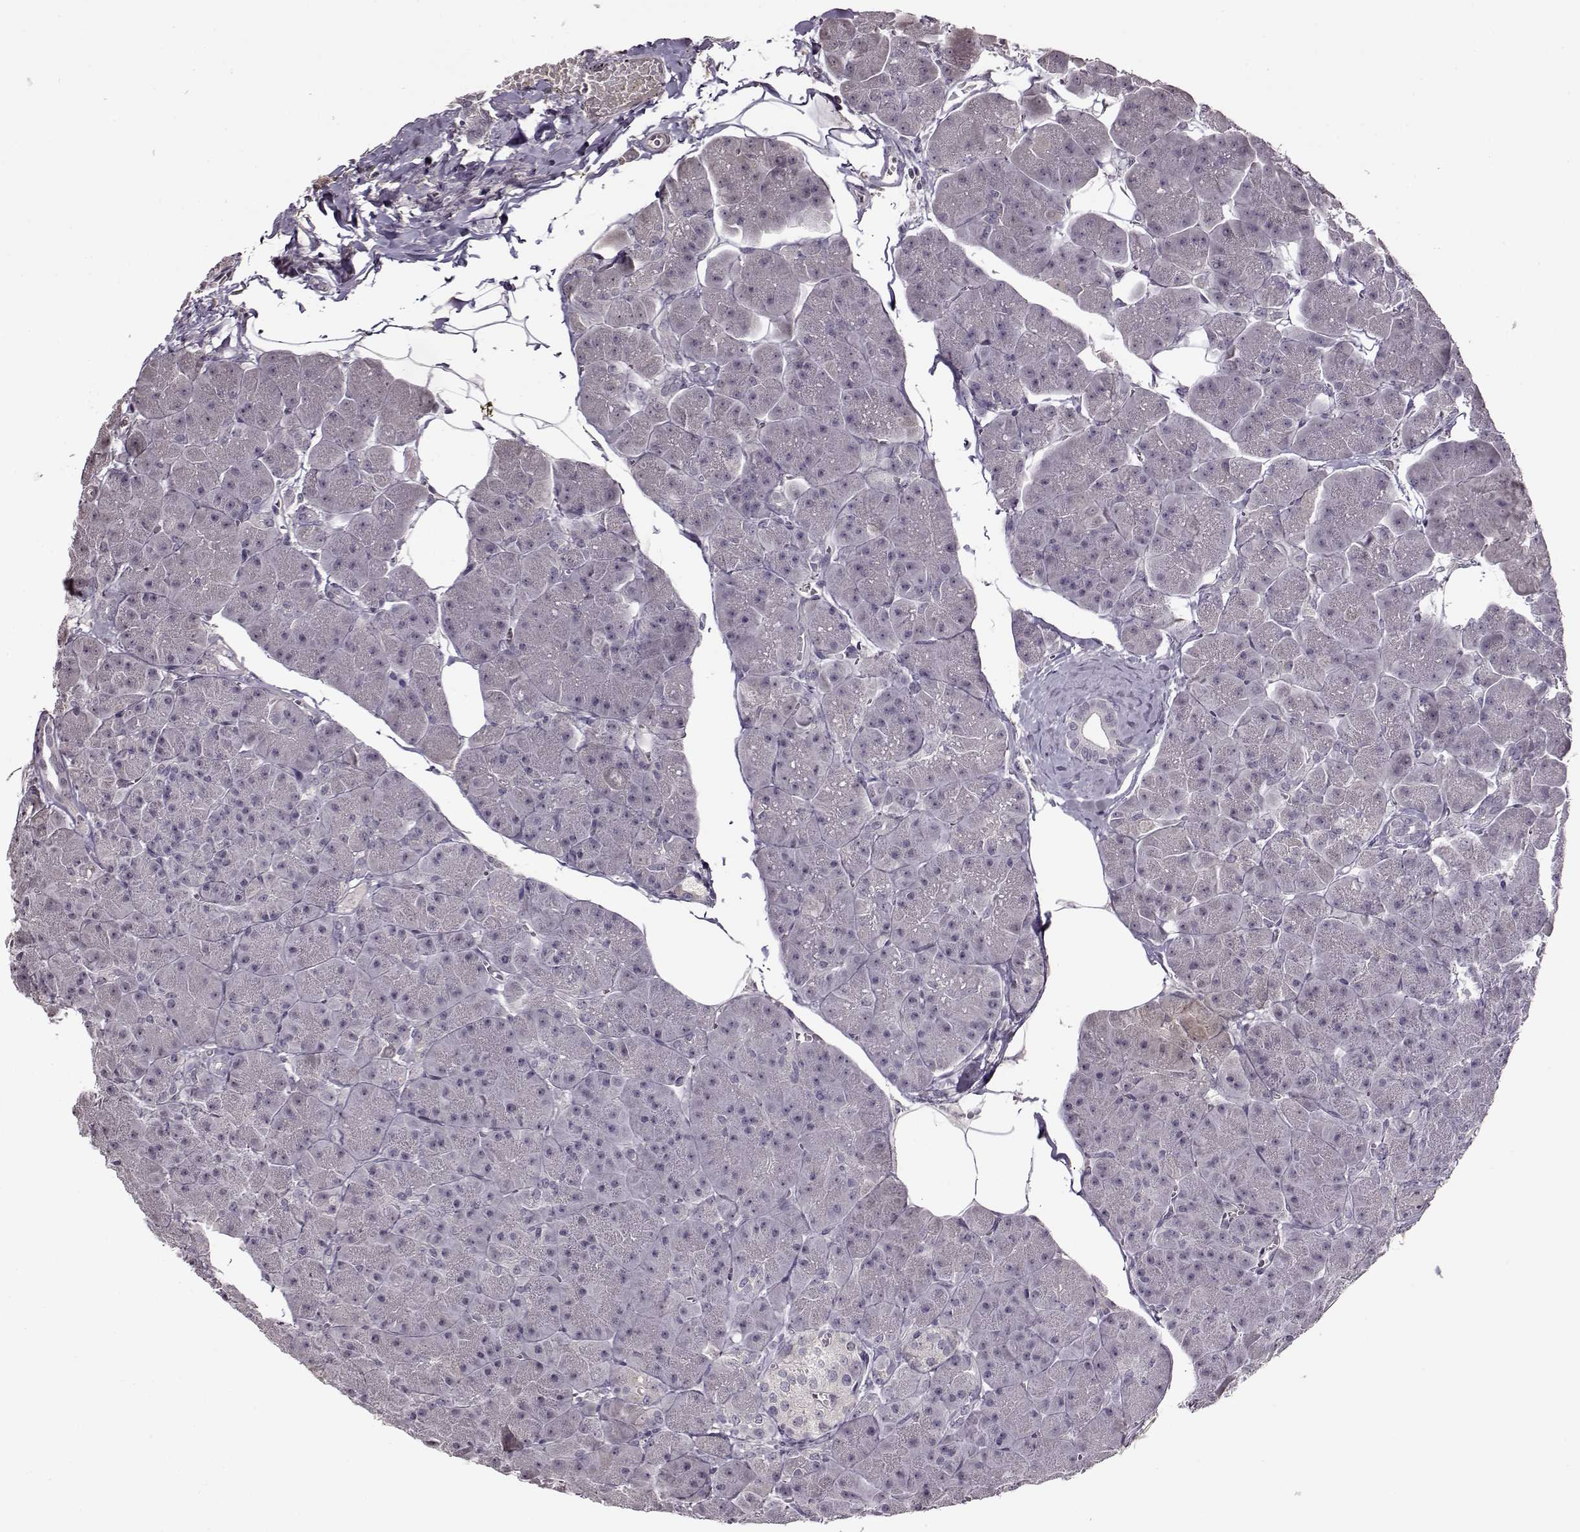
{"staining": {"intensity": "negative", "quantity": "none", "location": "none"}, "tissue": "pancreas", "cell_type": "Exocrine glandular cells", "image_type": "normal", "snomed": [{"axis": "morphology", "description": "Normal tissue, NOS"}, {"axis": "topography", "description": "Adipose tissue"}, {"axis": "topography", "description": "Pancreas"}, {"axis": "topography", "description": "Peripheral nerve tissue"}], "caption": "This histopathology image is of benign pancreas stained with immunohistochemistry to label a protein in brown with the nuclei are counter-stained blue. There is no expression in exocrine glandular cells. (Stains: DAB (3,3'-diaminobenzidine) immunohistochemistry (IHC) with hematoxylin counter stain, Microscopy: brightfield microscopy at high magnification).", "gene": "FSHB", "patient": {"sex": "female", "age": 58}}